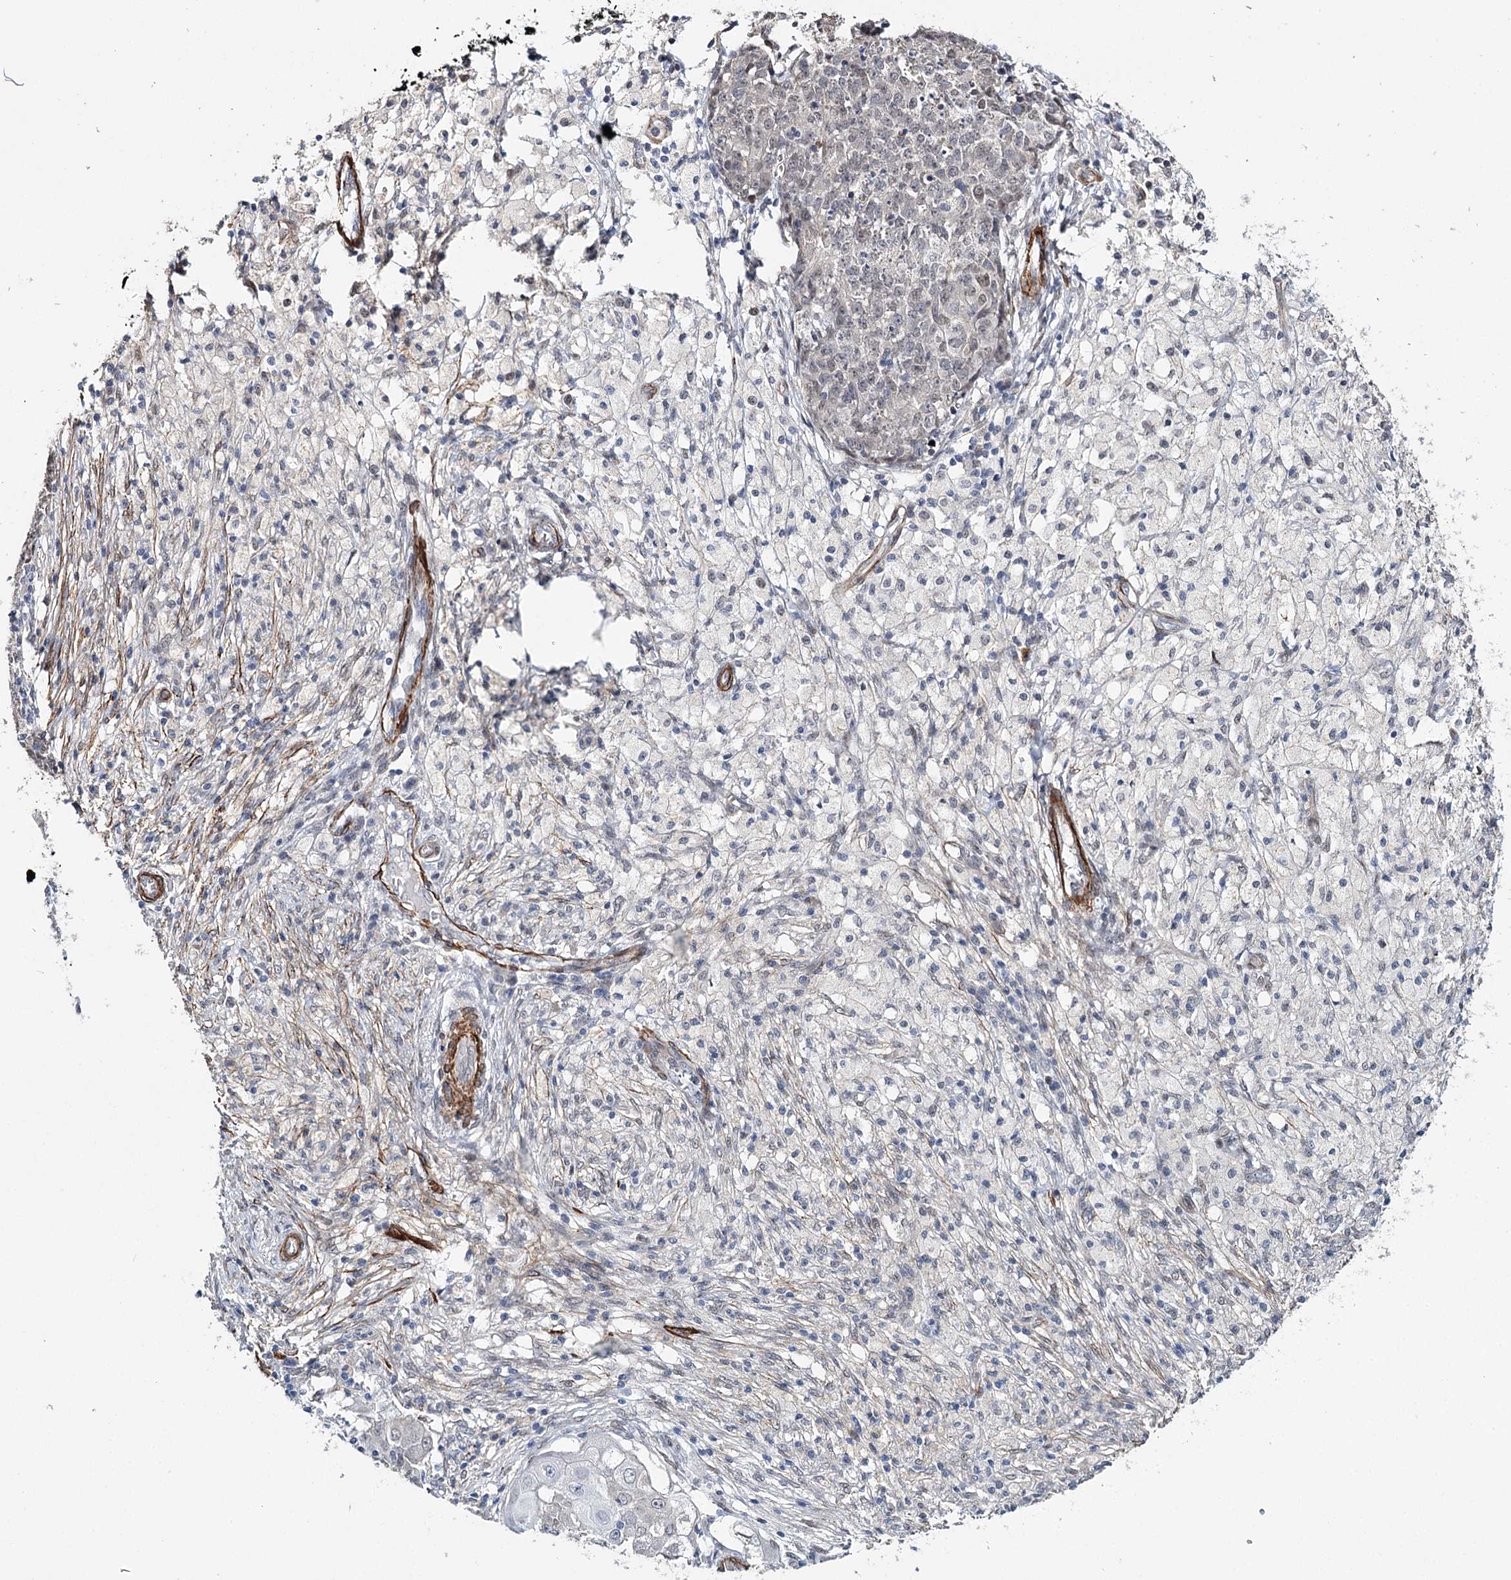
{"staining": {"intensity": "negative", "quantity": "none", "location": "none"}, "tissue": "ovarian cancer", "cell_type": "Tumor cells", "image_type": "cancer", "snomed": [{"axis": "morphology", "description": "Carcinoma, endometroid"}, {"axis": "topography", "description": "Ovary"}], "caption": "Immunohistochemistry (IHC) of endometroid carcinoma (ovarian) displays no positivity in tumor cells. (Brightfield microscopy of DAB (3,3'-diaminobenzidine) IHC at high magnification).", "gene": "CFAP46", "patient": {"sex": "female", "age": 42}}